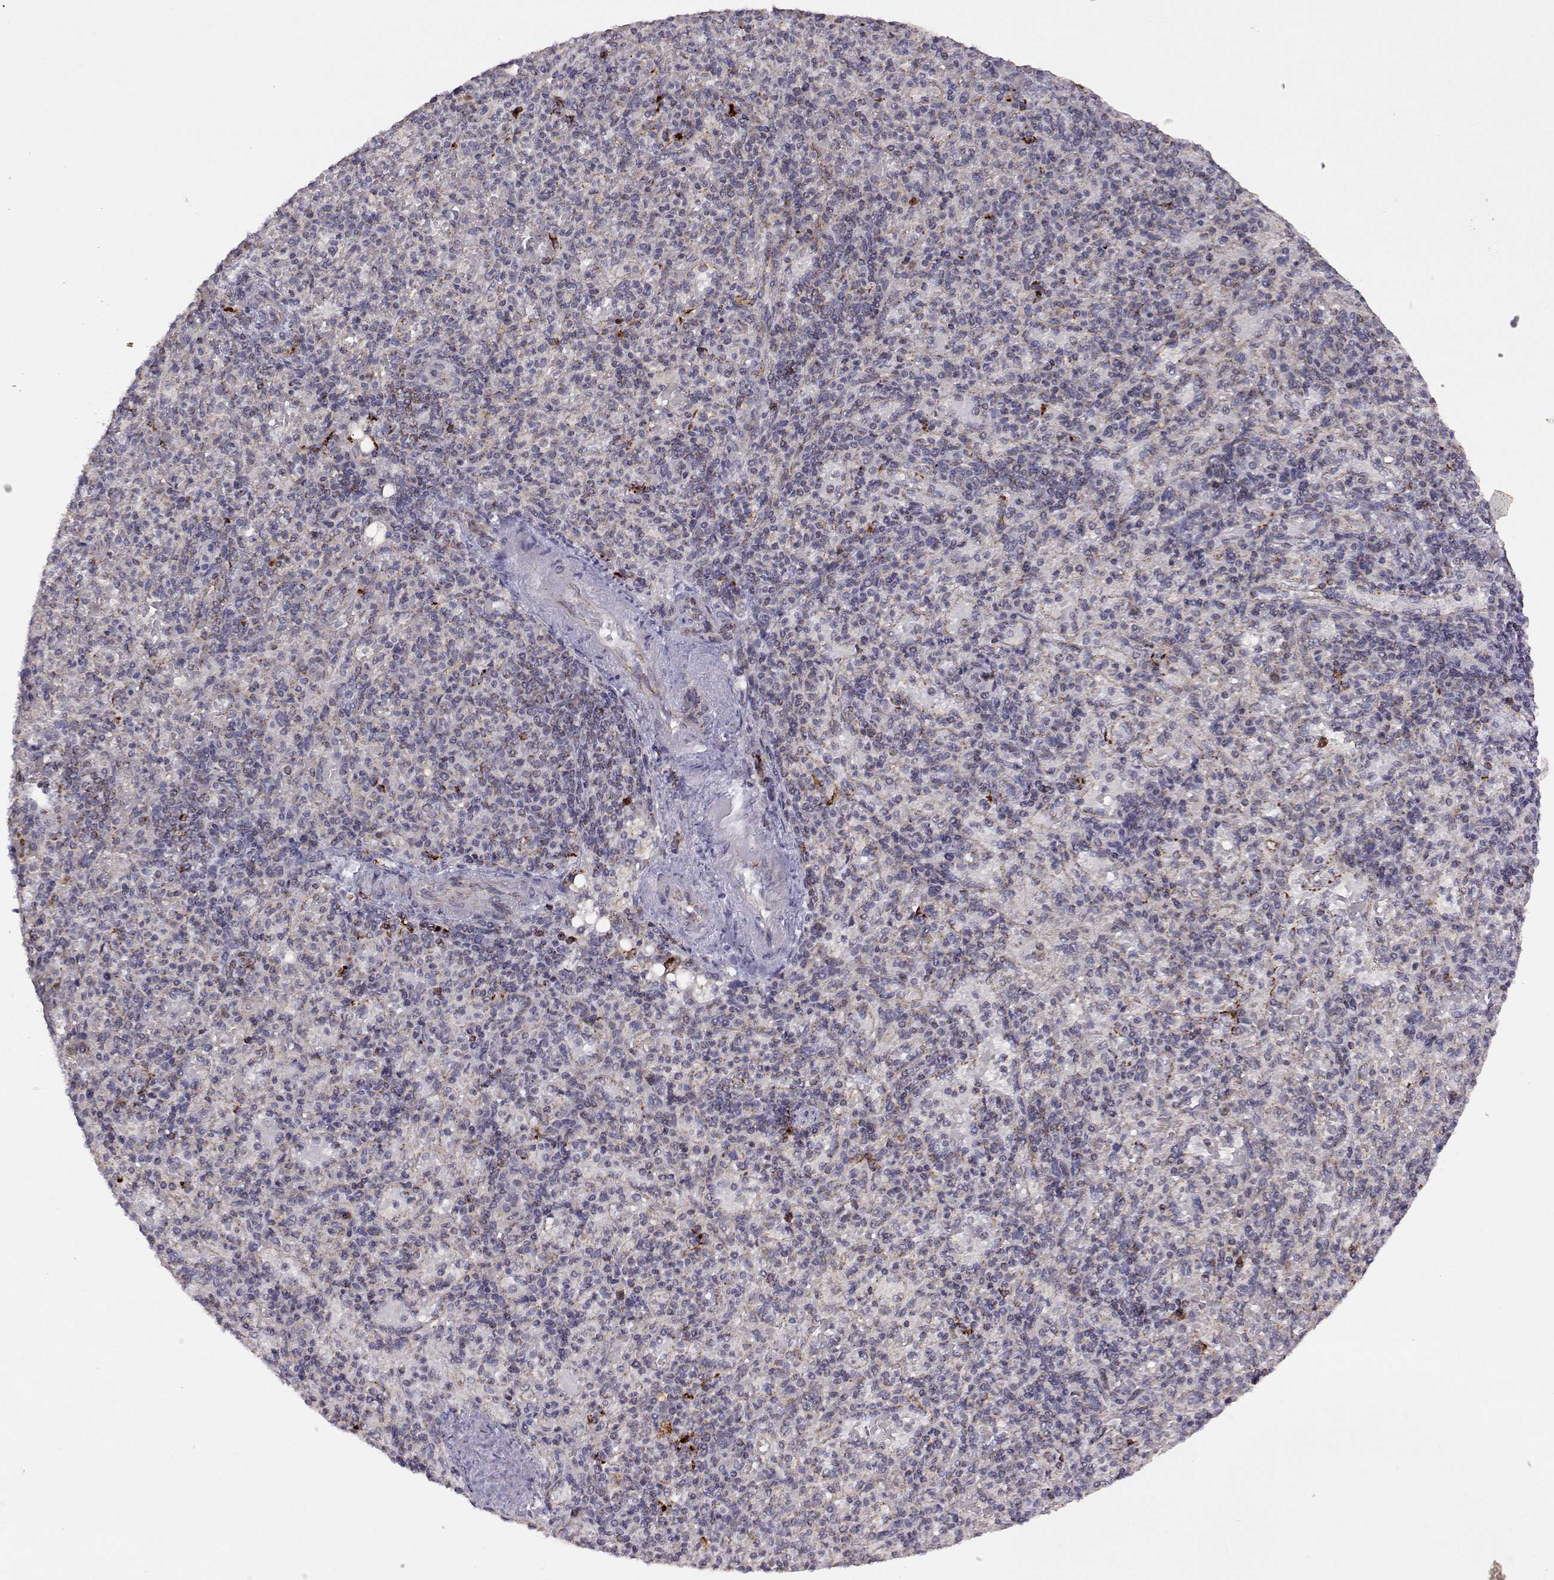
{"staining": {"intensity": "moderate", "quantity": "<25%", "location": "cytoplasmic/membranous"}, "tissue": "spleen", "cell_type": "Cells in red pulp", "image_type": "normal", "snomed": [{"axis": "morphology", "description": "Normal tissue, NOS"}, {"axis": "topography", "description": "Spleen"}], "caption": "An immunohistochemistry micrograph of normal tissue is shown. Protein staining in brown labels moderate cytoplasmic/membranous positivity in spleen within cells in red pulp. (DAB IHC with brightfield microscopy, high magnification).", "gene": "EXOG", "patient": {"sex": "female", "age": 74}}